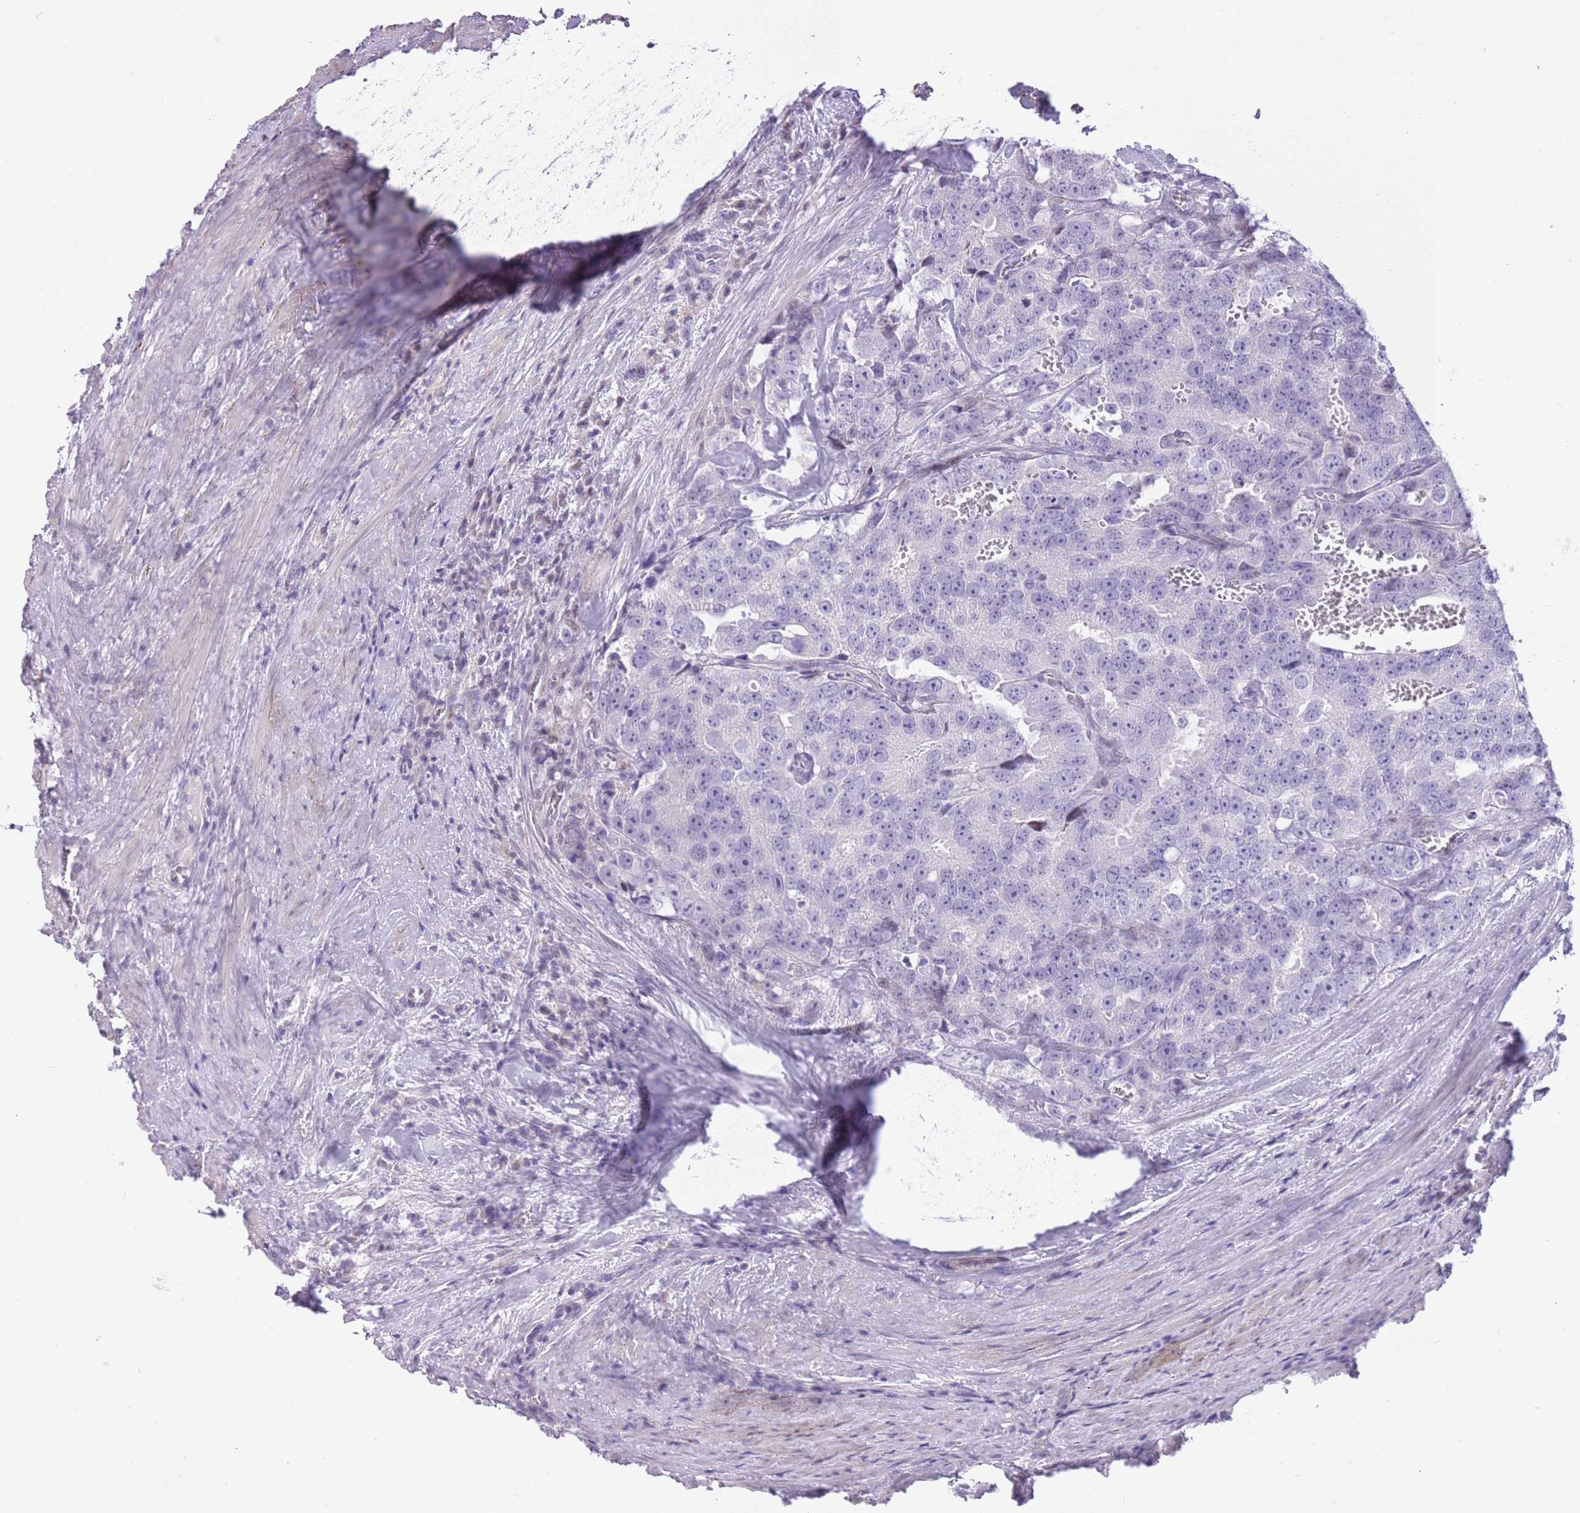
{"staining": {"intensity": "negative", "quantity": "none", "location": "none"}, "tissue": "prostate cancer", "cell_type": "Tumor cells", "image_type": "cancer", "snomed": [{"axis": "morphology", "description": "Adenocarcinoma, High grade"}, {"axis": "topography", "description": "Prostate"}], "caption": "A photomicrograph of prostate cancer stained for a protein displays no brown staining in tumor cells.", "gene": "WDR70", "patient": {"sex": "male", "age": 71}}